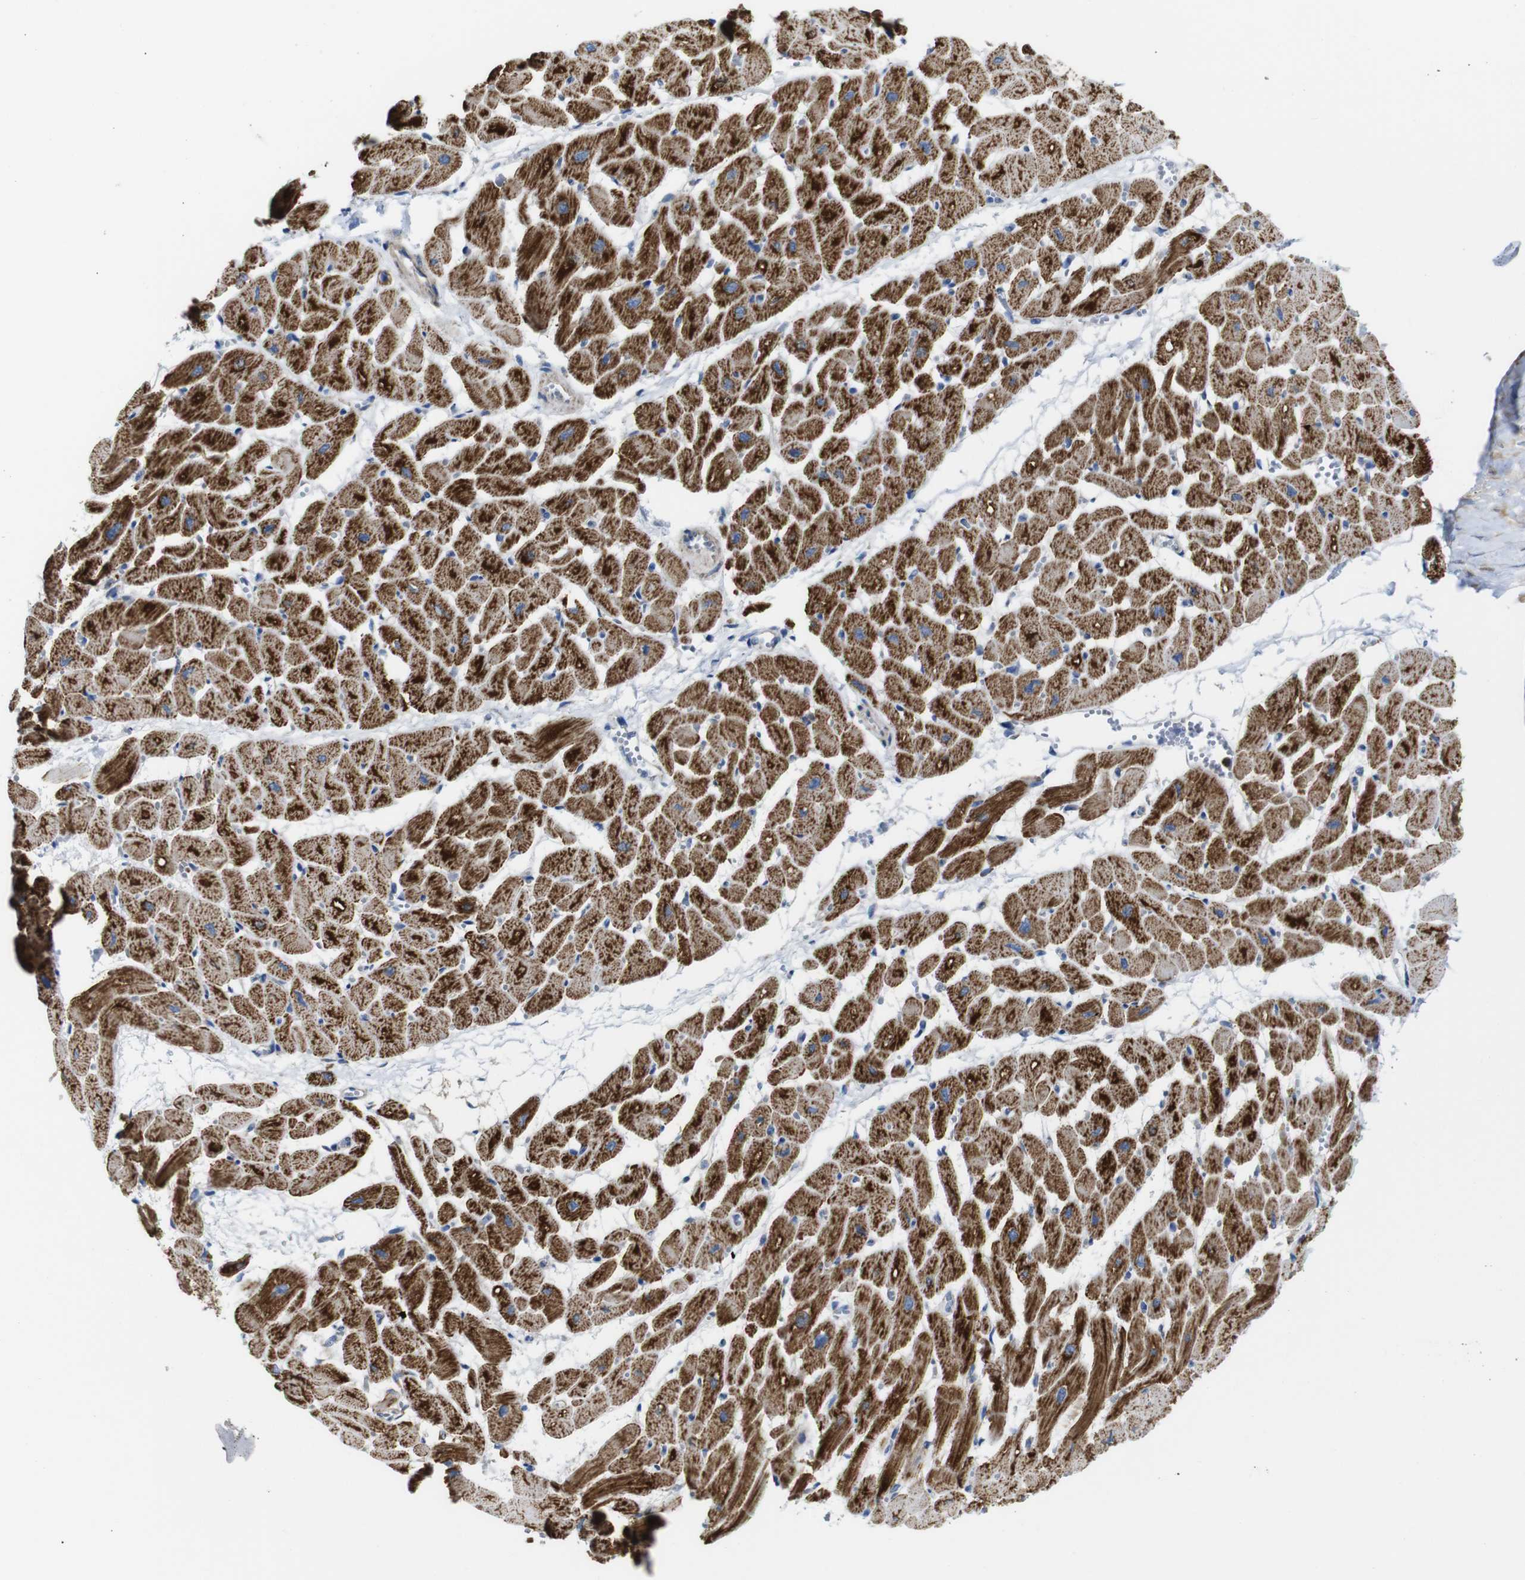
{"staining": {"intensity": "strong", "quantity": ">75%", "location": "cytoplasmic/membranous"}, "tissue": "heart muscle", "cell_type": "Cardiomyocytes", "image_type": "normal", "snomed": [{"axis": "morphology", "description": "Normal tissue, NOS"}, {"axis": "topography", "description": "Heart"}], "caption": "Protein analysis of benign heart muscle displays strong cytoplasmic/membranous expression in approximately >75% of cardiomyocytes. The staining is performed using DAB brown chromogen to label protein expression. The nuclei are counter-stained blue using hematoxylin.", "gene": "PDCD1LG2", "patient": {"sex": "male", "age": 45}}